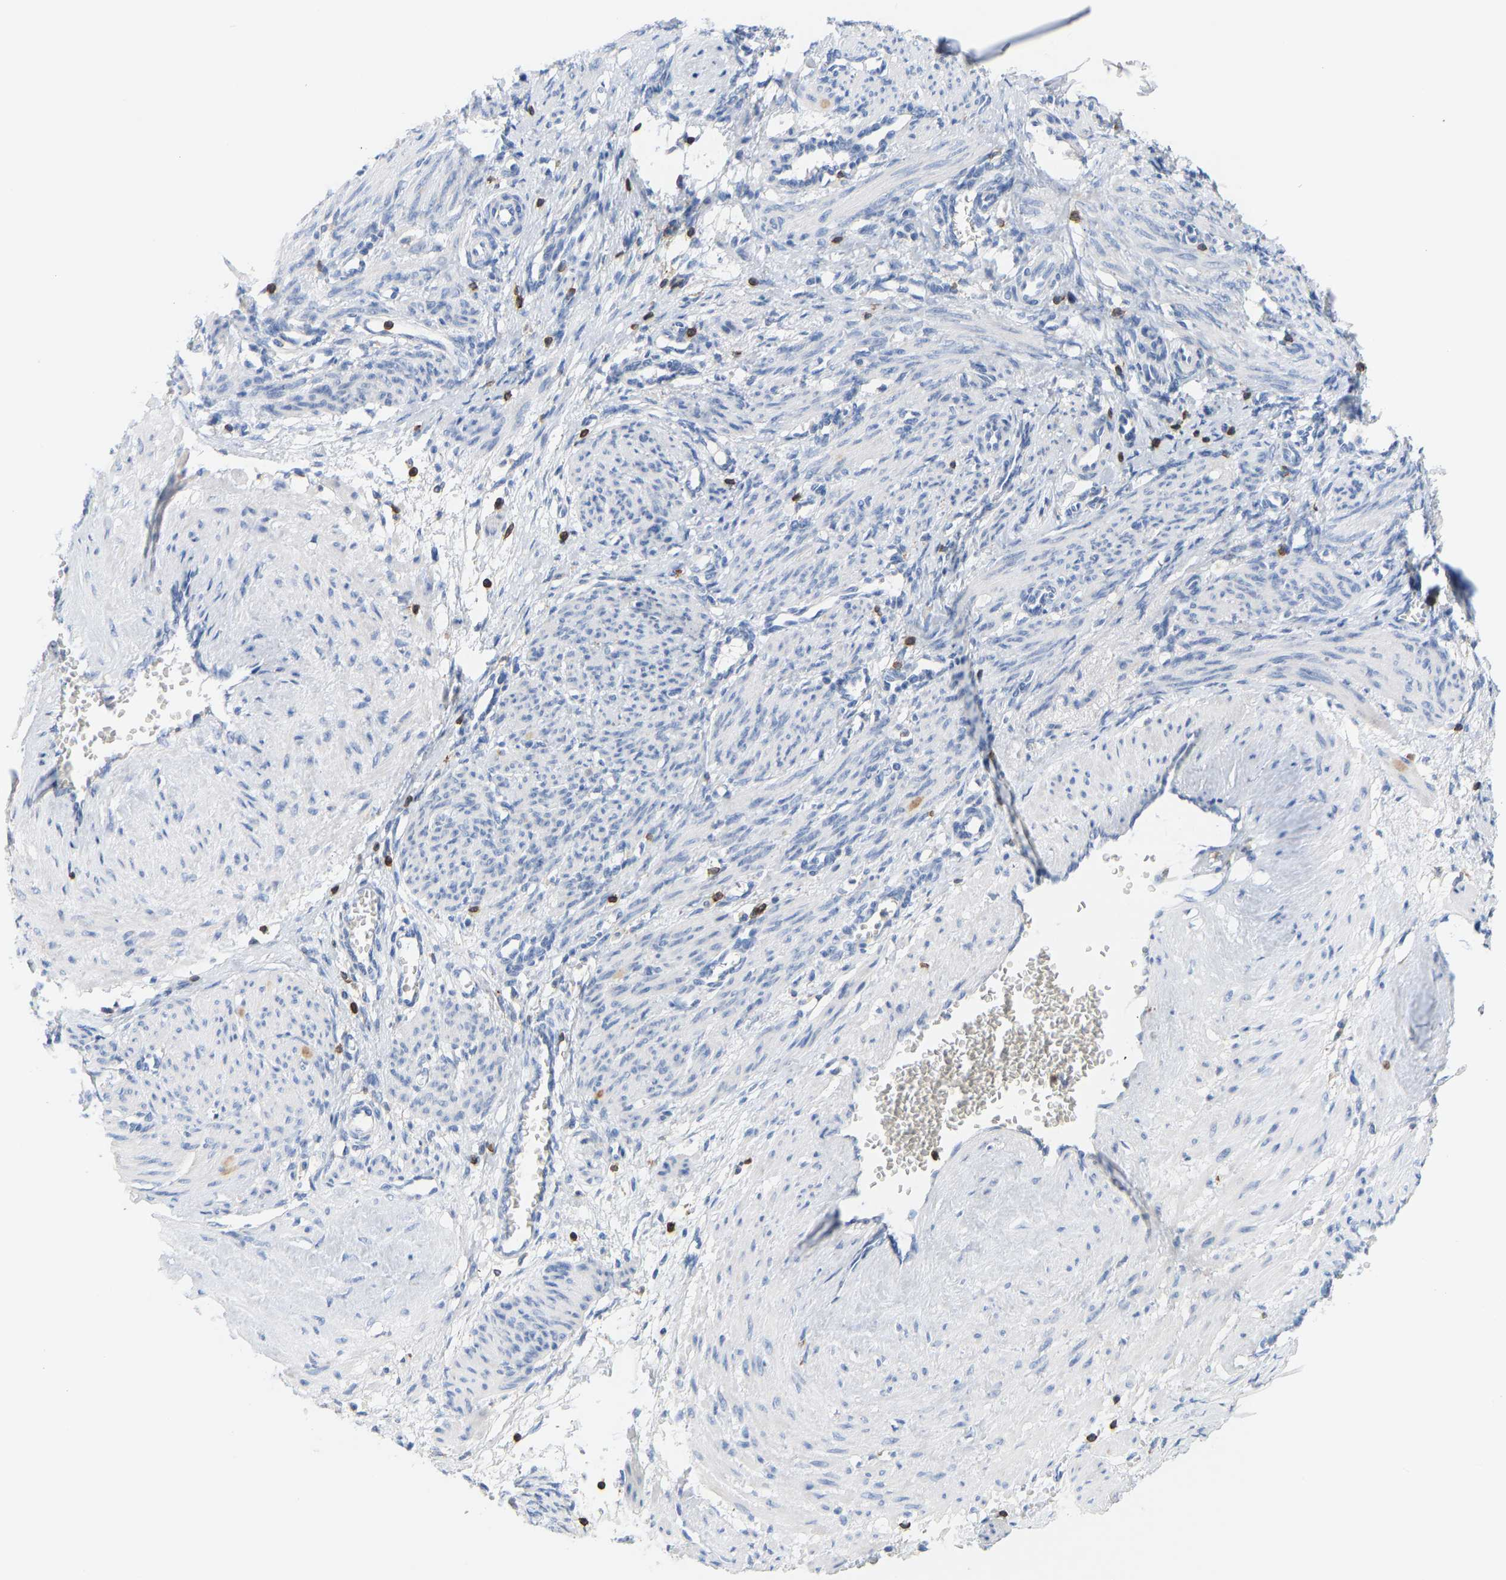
{"staining": {"intensity": "negative", "quantity": "none", "location": "none"}, "tissue": "smooth muscle", "cell_type": "Smooth muscle cells", "image_type": "normal", "snomed": [{"axis": "morphology", "description": "Normal tissue, NOS"}, {"axis": "topography", "description": "Endometrium"}], "caption": "Immunohistochemical staining of benign human smooth muscle reveals no significant expression in smooth muscle cells.", "gene": "EVL", "patient": {"sex": "female", "age": 33}}